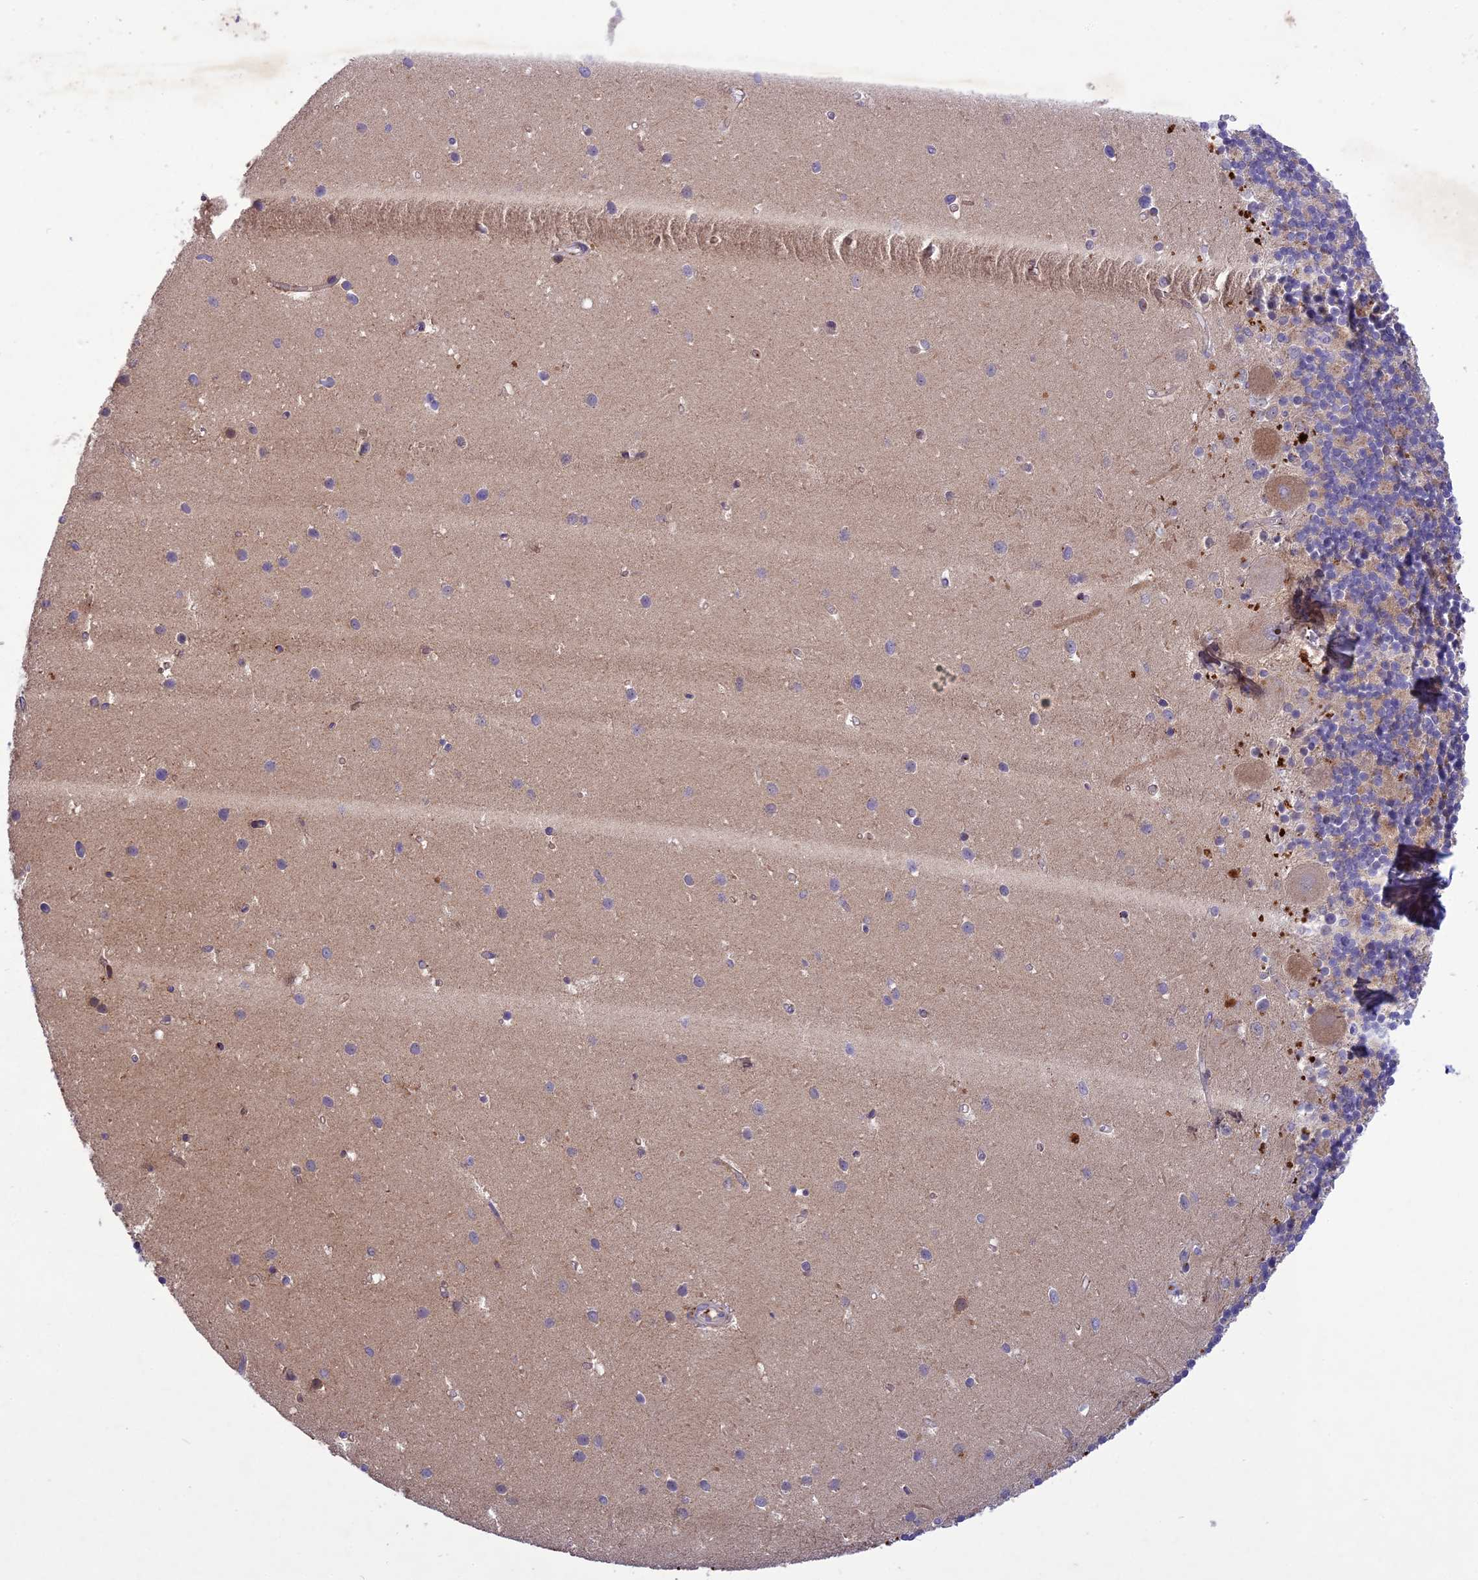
{"staining": {"intensity": "weak", "quantity": "25%-75%", "location": "cytoplasmic/membranous"}, "tissue": "cerebellum", "cell_type": "Cells in granular layer", "image_type": "normal", "snomed": [{"axis": "morphology", "description": "Normal tissue, NOS"}, {"axis": "topography", "description": "Cerebellum"}], "caption": "Protein expression analysis of benign human cerebellum reveals weak cytoplasmic/membranous expression in about 25%-75% of cells in granular layer. The staining was performed using DAB to visualize the protein expression in brown, while the nuclei were stained in blue with hematoxylin (Magnification: 20x).", "gene": "ADO", "patient": {"sex": "male", "age": 54}}